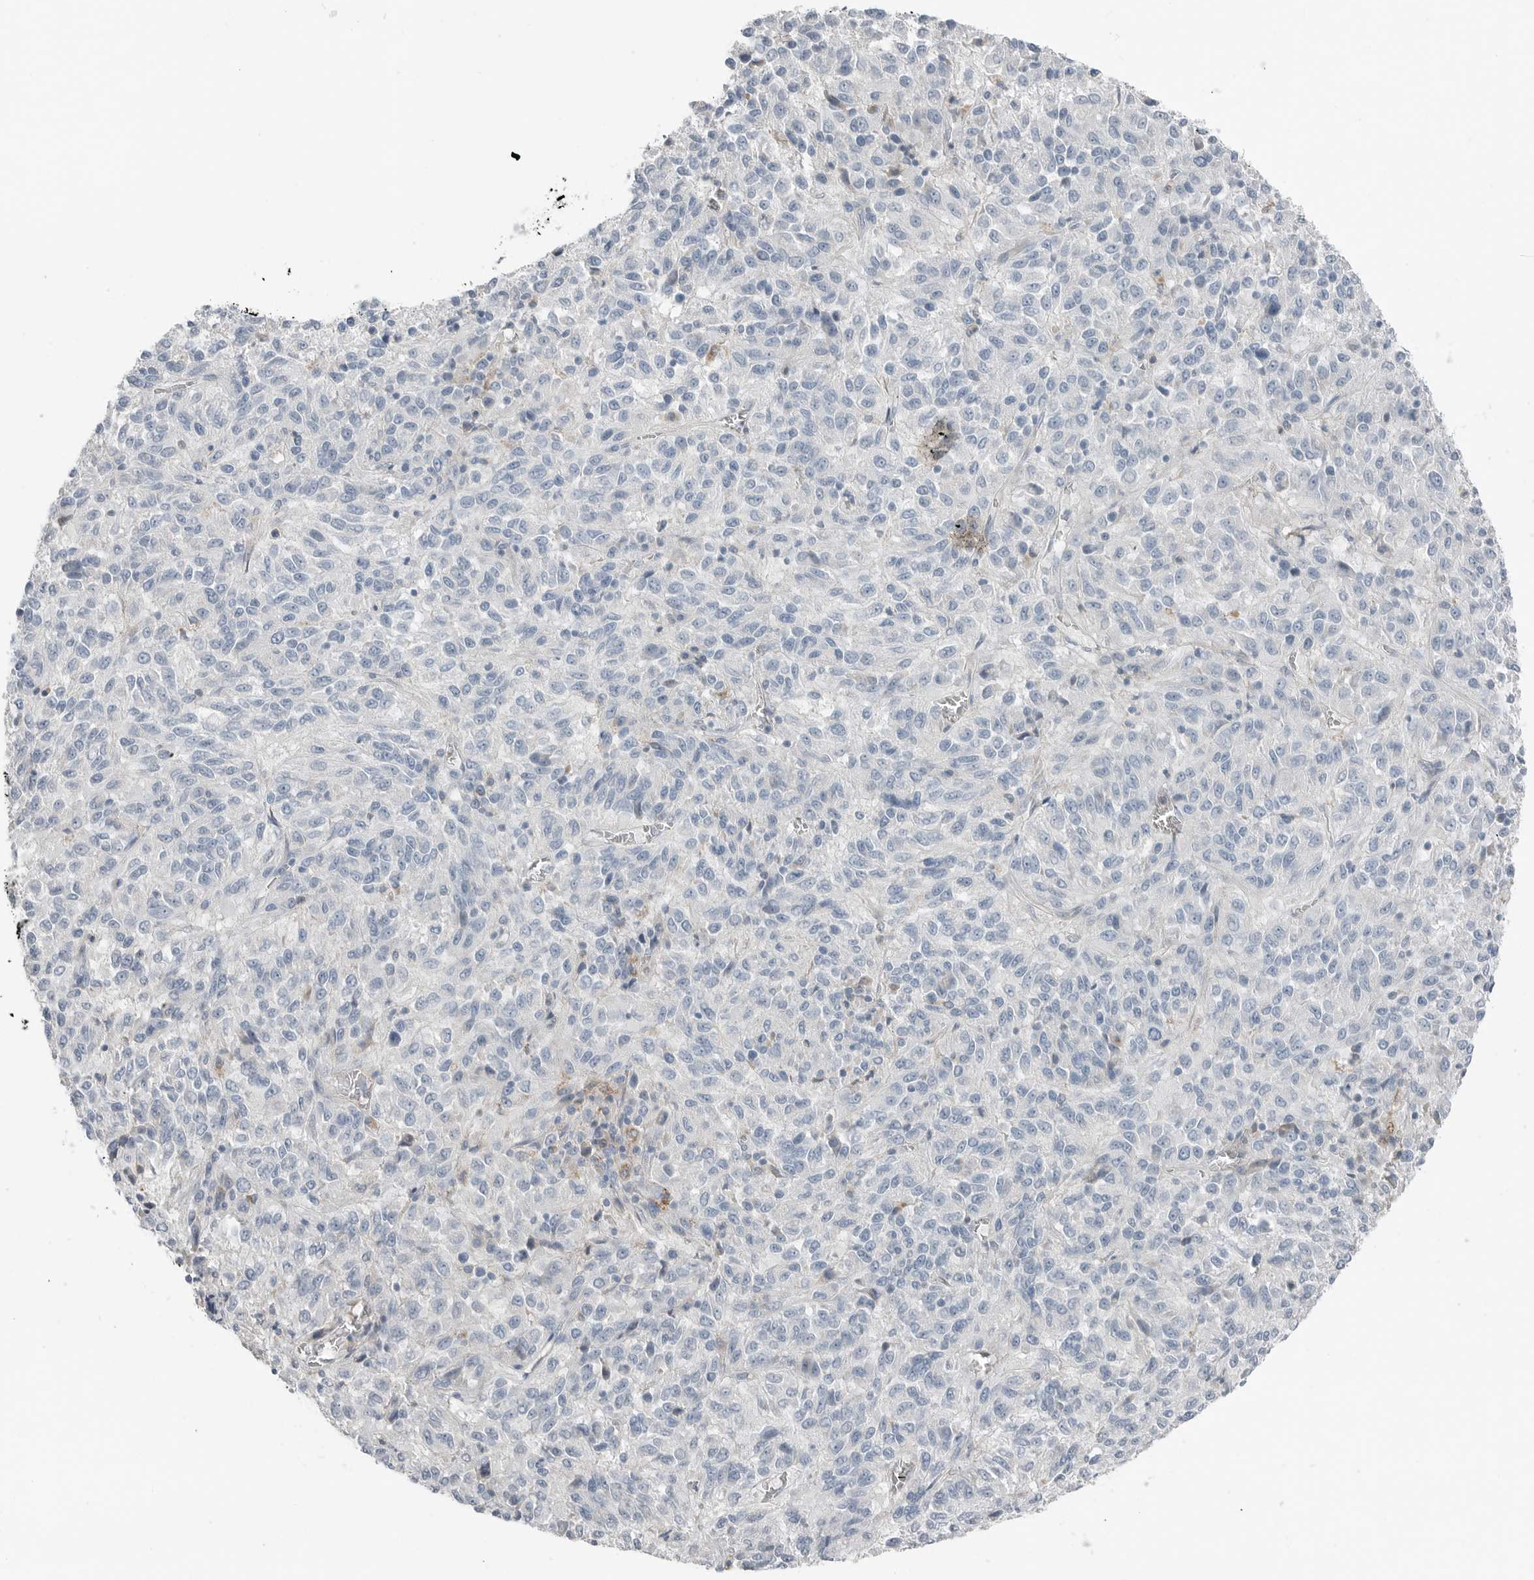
{"staining": {"intensity": "negative", "quantity": "none", "location": "none"}, "tissue": "melanoma", "cell_type": "Tumor cells", "image_type": "cancer", "snomed": [{"axis": "morphology", "description": "Malignant melanoma, Metastatic site"}, {"axis": "topography", "description": "Lung"}], "caption": "Protein analysis of melanoma reveals no significant expression in tumor cells.", "gene": "SERPINB7", "patient": {"sex": "male", "age": 64}}